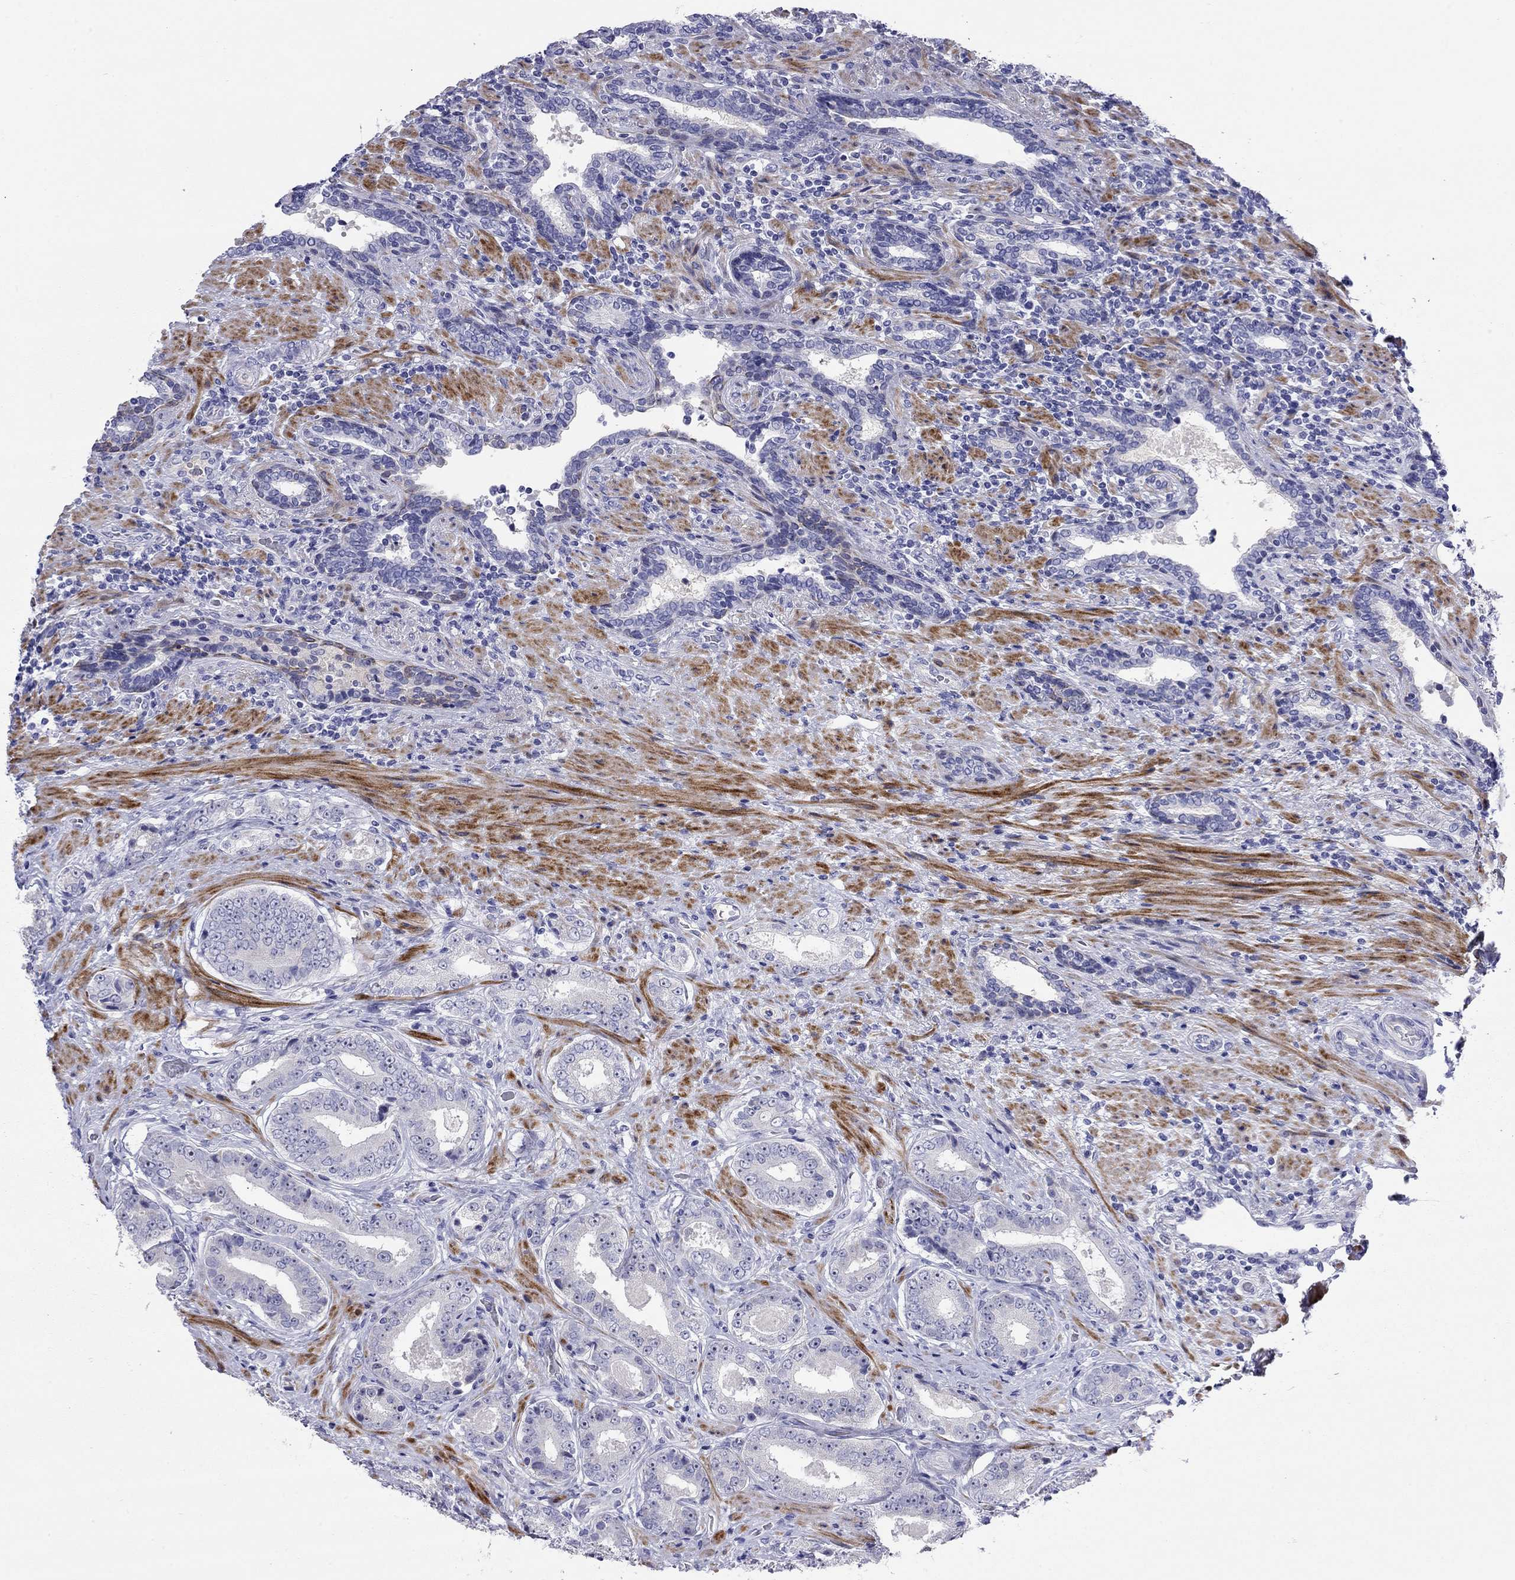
{"staining": {"intensity": "negative", "quantity": "none", "location": "none"}, "tissue": "prostate cancer", "cell_type": "Tumor cells", "image_type": "cancer", "snomed": [{"axis": "morphology", "description": "Adenocarcinoma, Low grade"}, {"axis": "topography", "description": "Prostate and seminal vesicle, NOS"}], "caption": "There is no significant positivity in tumor cells of prostate cancer.", "gene": "CMYA5", "patient": {"sex": "male", "age": 61}}